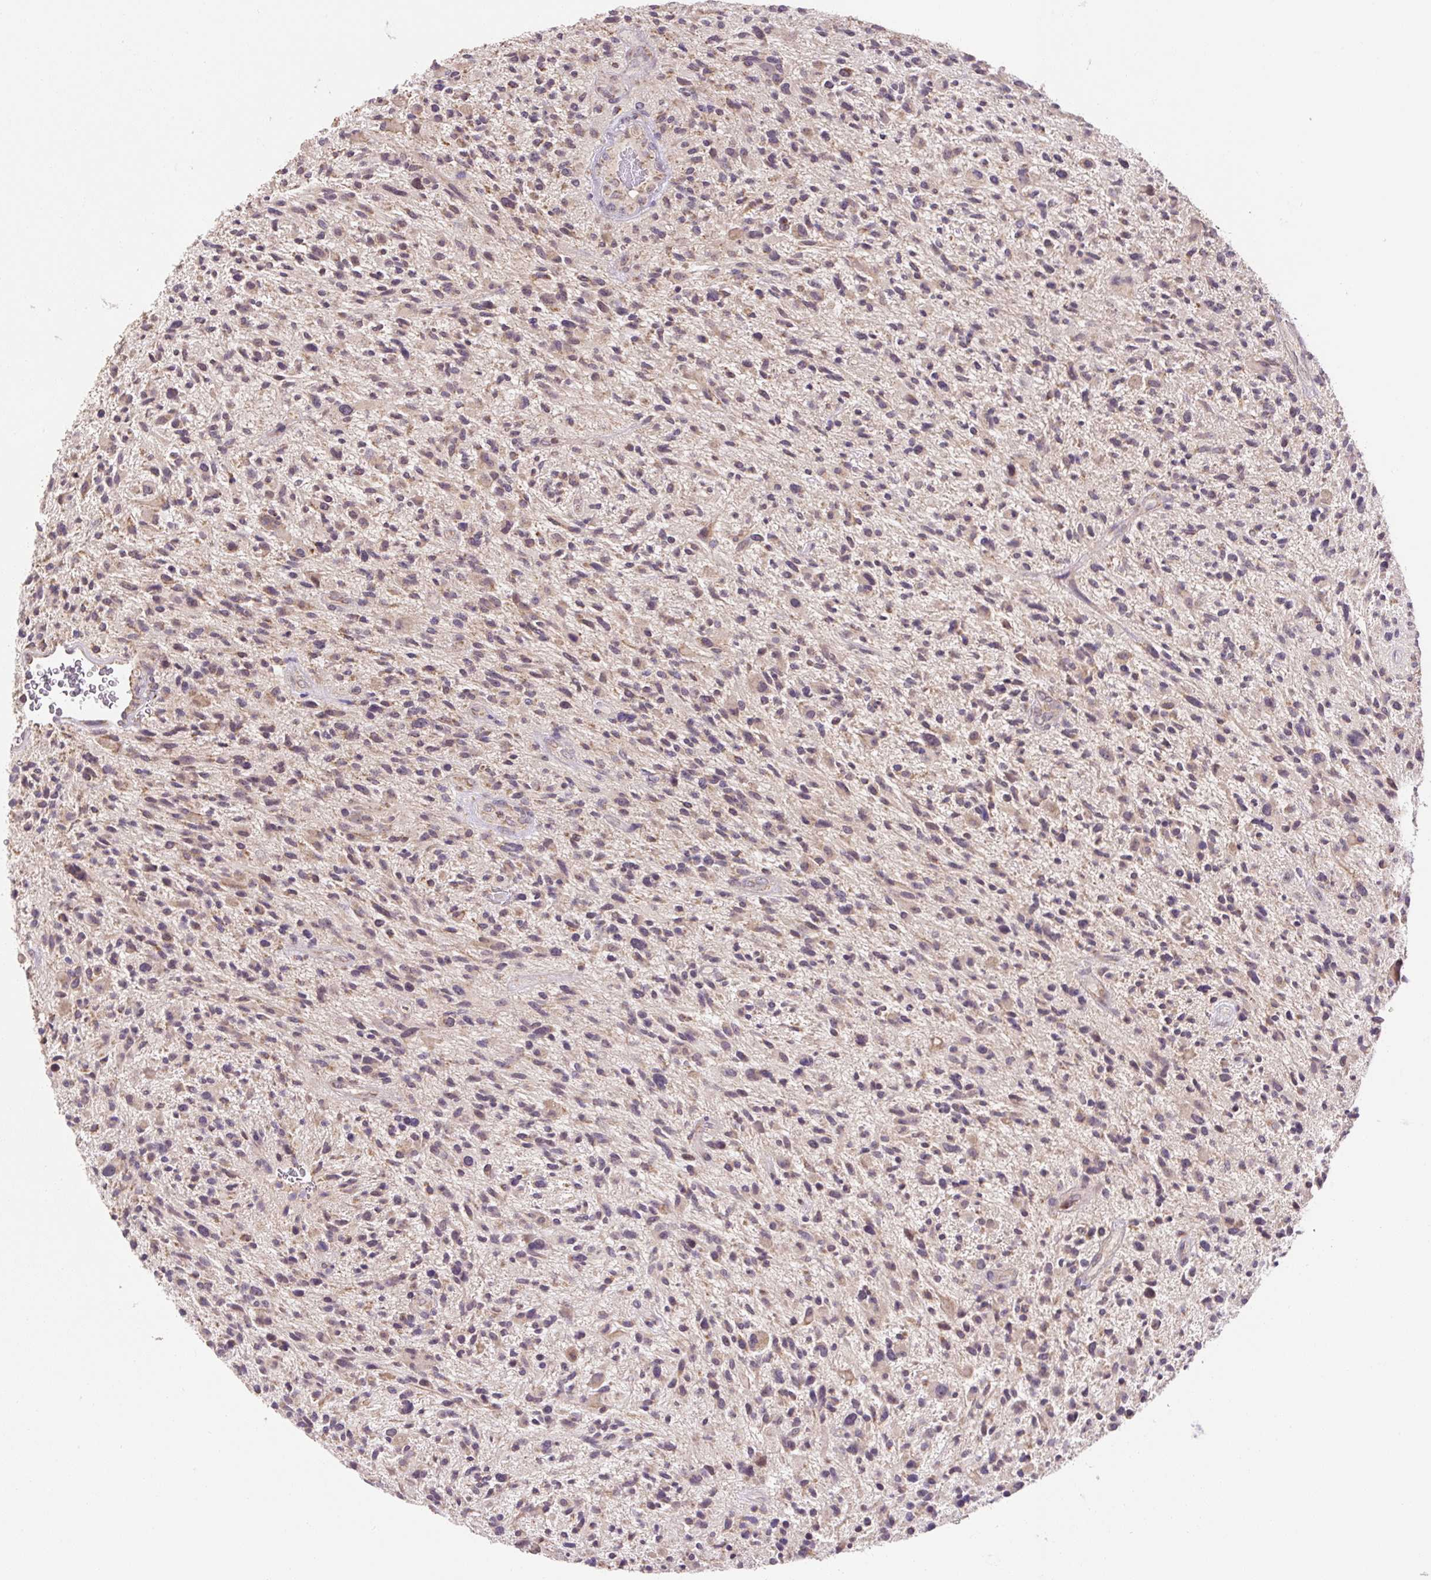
{"staining": {"intensity": "weak", "quantity": ">75%", "location": "cytoplasmic/membranous"}, "tissue": "glioma", "cell_type": "Tumor cells", "image_type": "cancer", "snomed": [{"axis": "morphology", "description": "Glioma, malignant, High grade"}, {"axis": "topography", "description": "Brain"}], "caption": "Protein staining exhibits weak cytoplasmic/membranous expression in approximately >75% of tumor cells in glioma.", "gene": "MFSD9", "patient": {"sex": "male", "age": 47}}